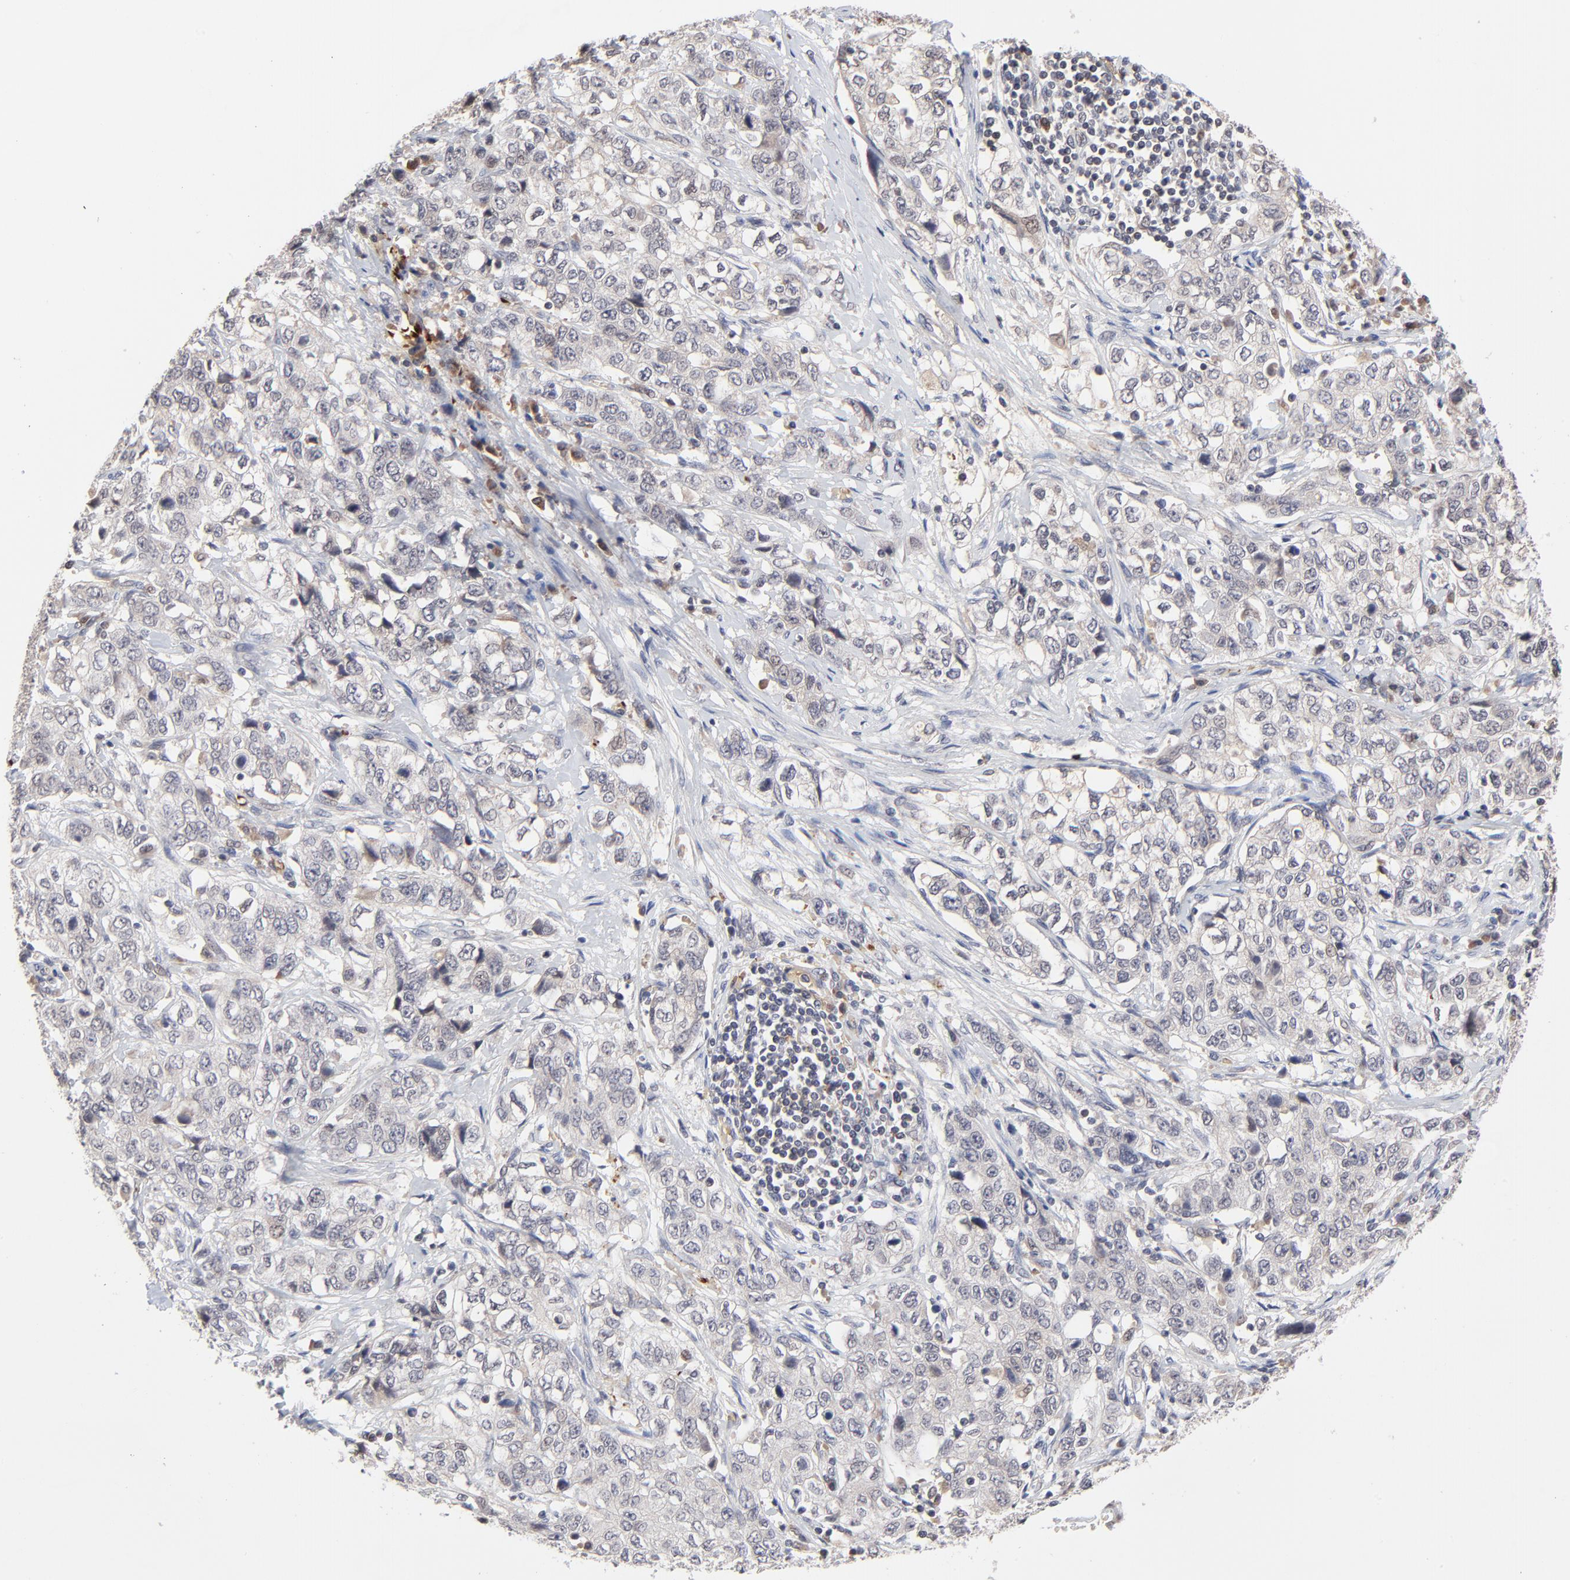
{"staining": {"intensity": "weak", "quantity": "<25%", "location": "cytoplasmic/membranous"}, "tissue": "stomach cancer", "cell_type": "Tumor cells", "image_type": "cancer", "snomed": [{"axis": "morphology", "description": "Adenocarcinoma, NOS"}, {"axis": "topography", "description": "Stomach"}], "caption": "Immunohistochemistry (IHC) micrograph of human adenocarcinoma (stomach) stained for a protein (brown), which exhibits no staining in tumor cells.", "gene": "CASP10", "patient": {"sex": "male", "age": 48}}